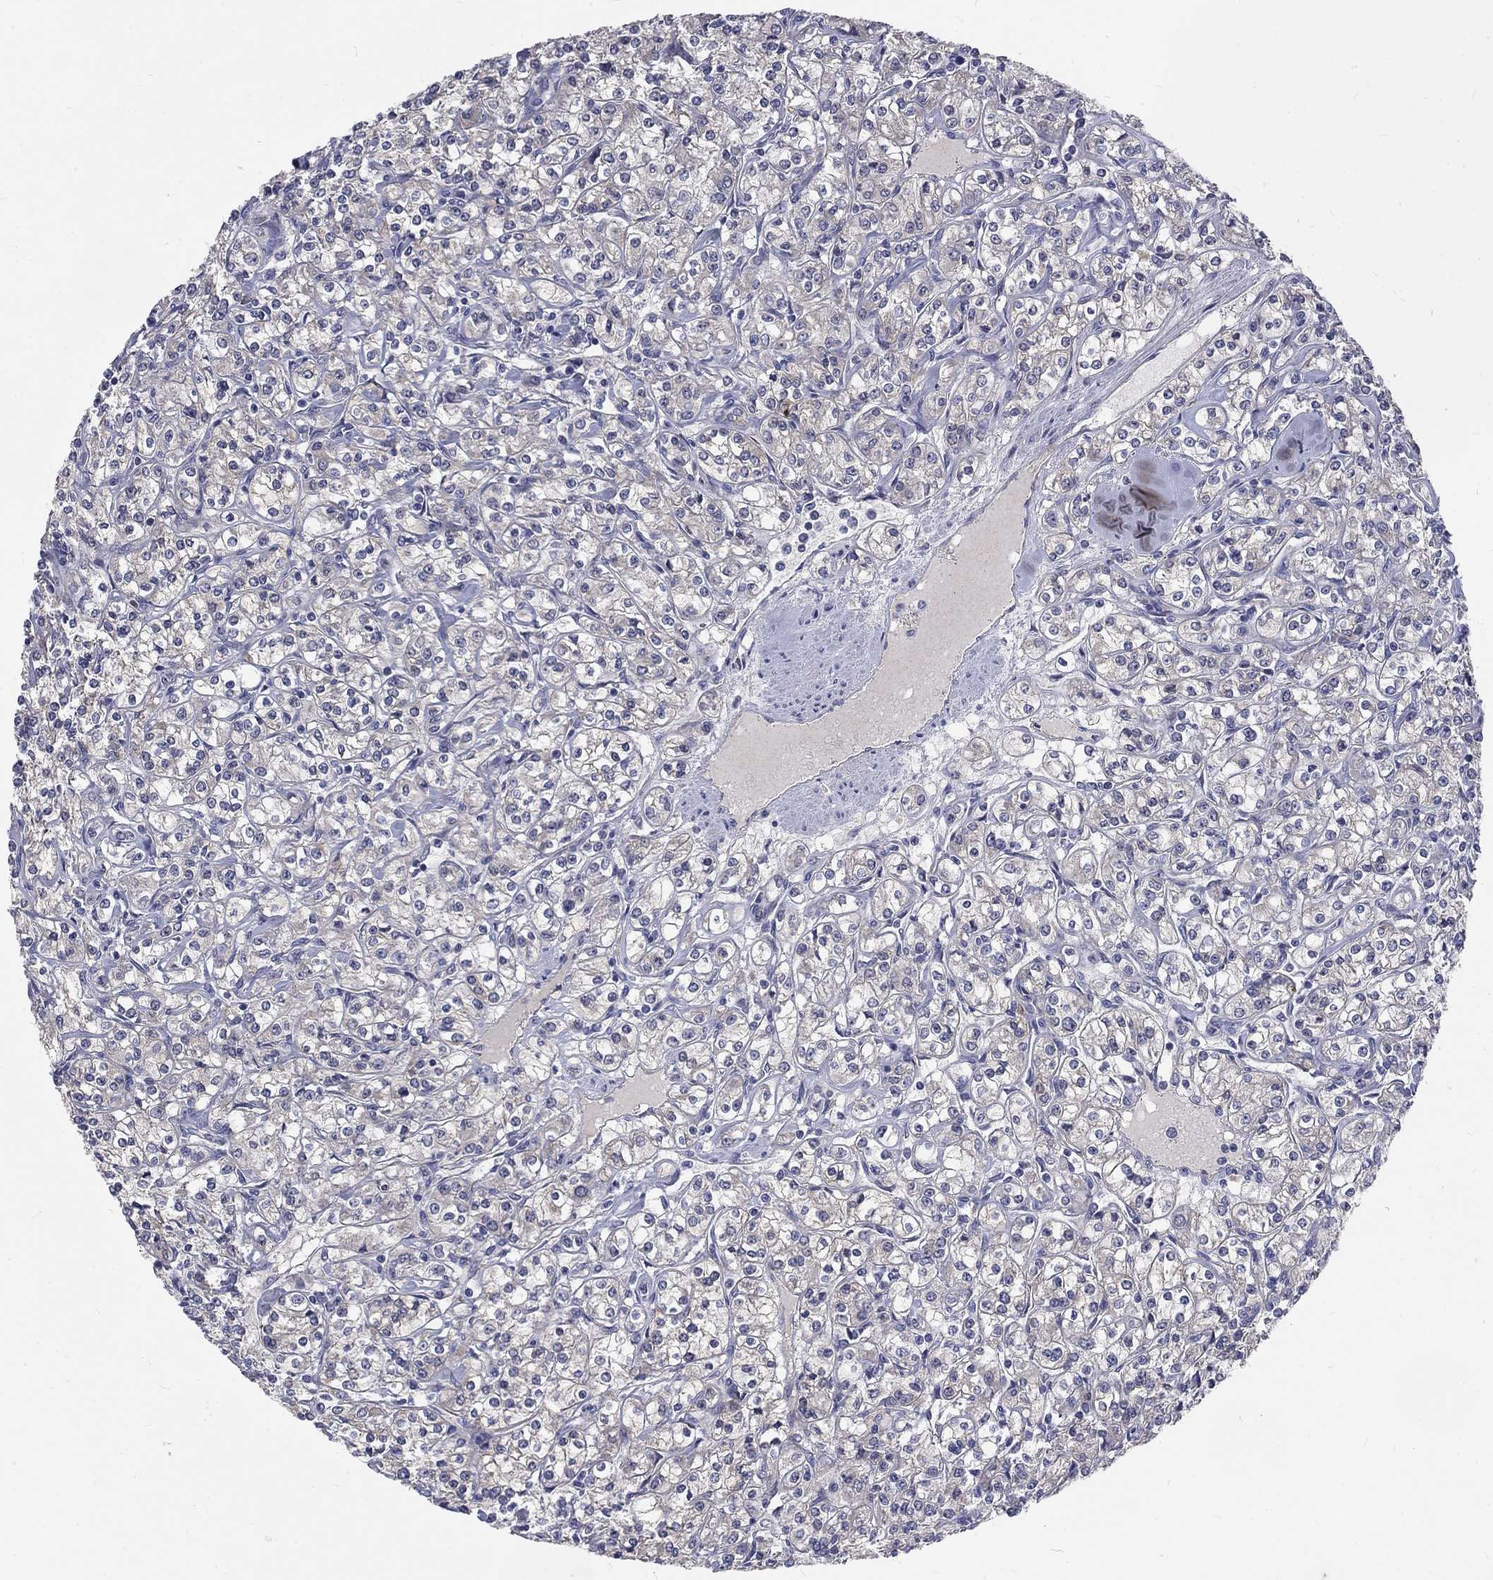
{"staining": {"intensity": "moderate", "quantity": "<25%", "location": "cytoplasmic/membranous"}, "tissue": "renal cancer", "cell_type": "Tumor cells", "image_type": "cancer", "snomed": [{"axis": "morphology", "description": "Adenocarcinoma, NOS"}, {"axis": "topography", "description": "Kidney"}], "caption": "Moderate cytoplasmic/membranous staining for a protein is present in approximately <25% of tumor cells of renal cancer (adenocarcinoma) using IHC.", "gene": "PHKA1", "patient": {"sex": "male", "age": 77}}